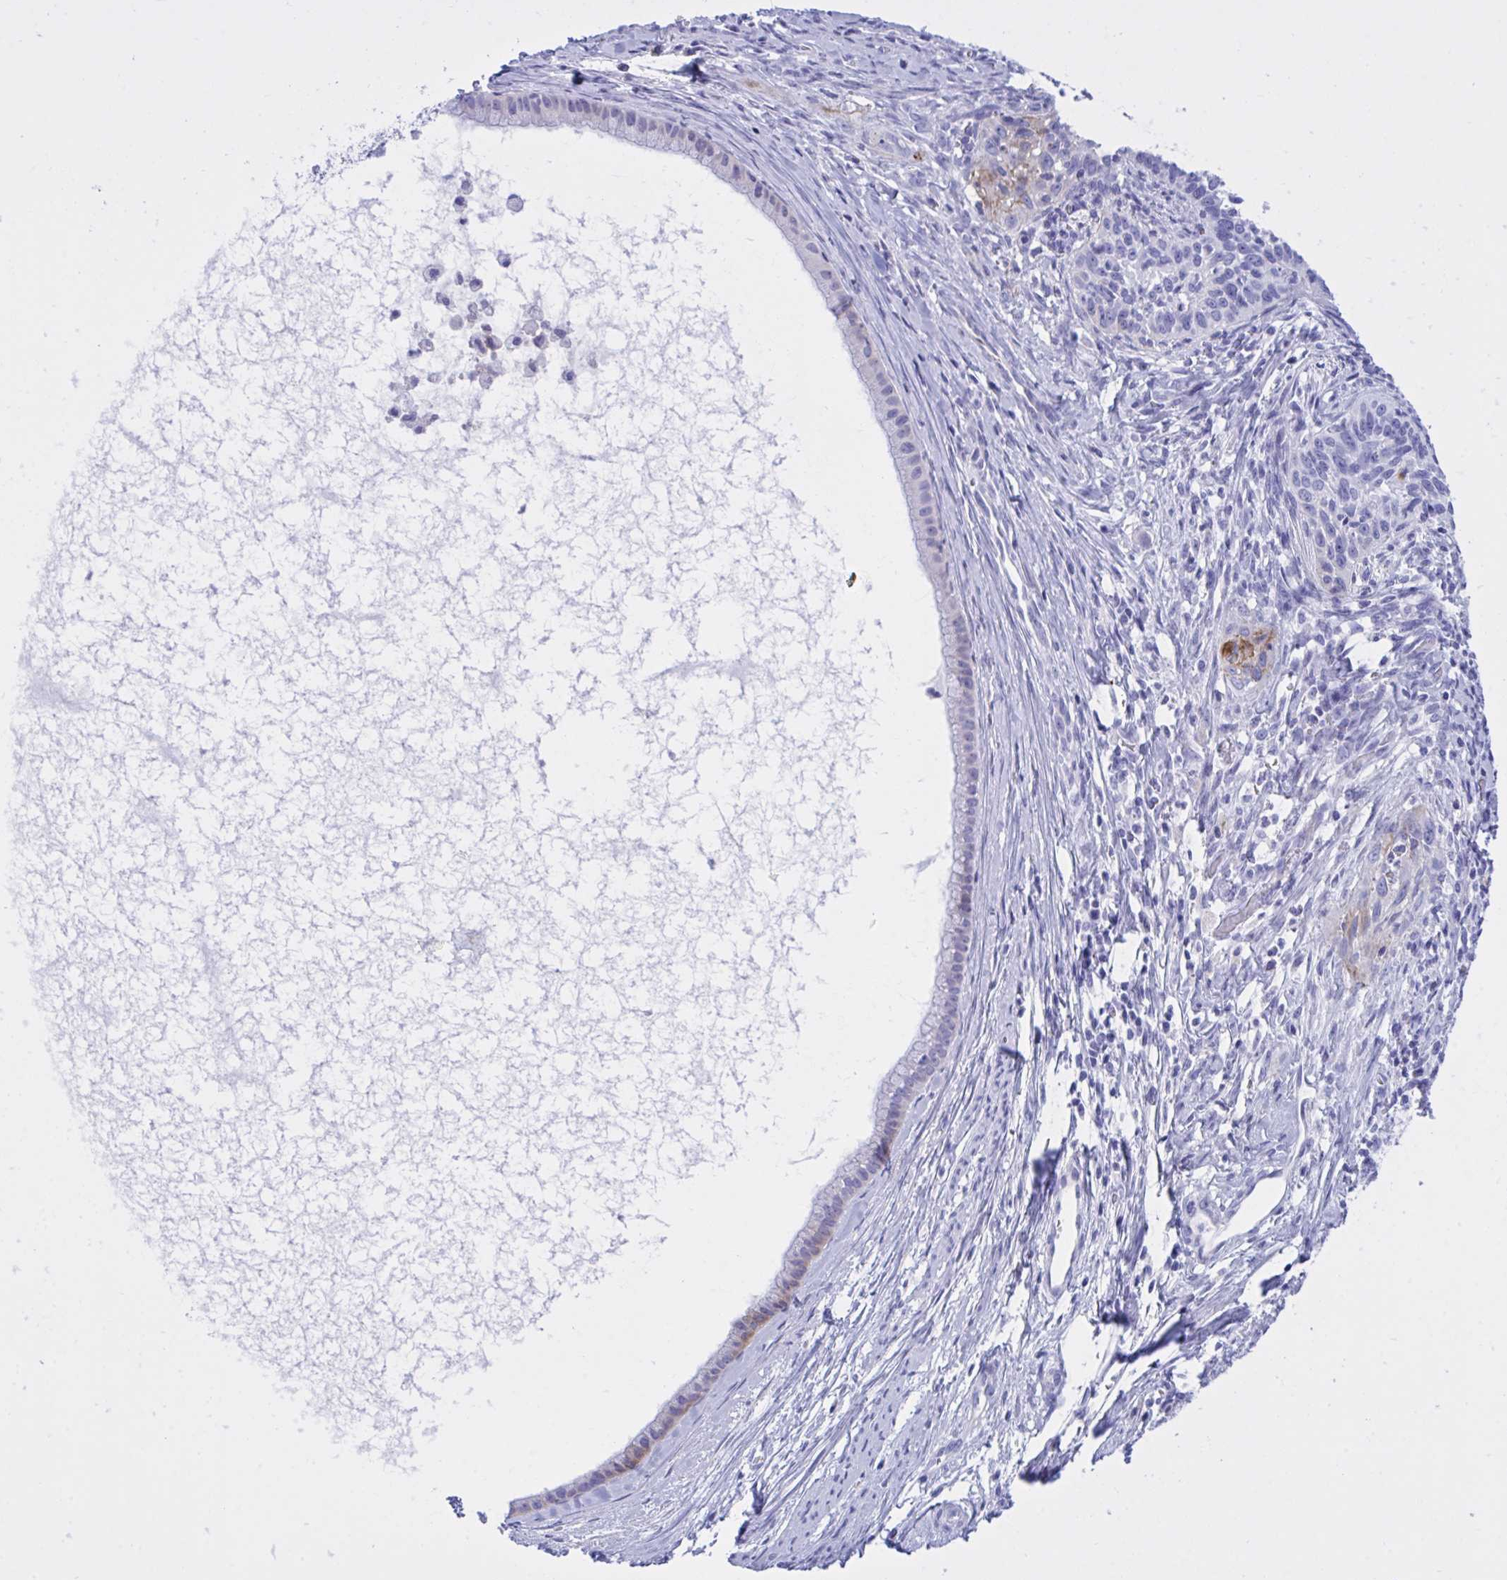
{"staining": {"intensity": "negative", "quantity": "none", "location": "none"}, "tissue": "cervical cancer", "cell_type": "Tumor cells", "image_type": "cancer", "snomed": [{"axis": "morphology", "description": "Squamous cell carcinoma, NOS"}, {"axis": "topography", "description": "Cervix"}], "caption": "Immunohistochemical staining of squamous cell carcinoma (cervical) exhibits no significant positivity in tumor cells.", "gene": "BEX5", "patient": {"sex": "female", "age": 51}}